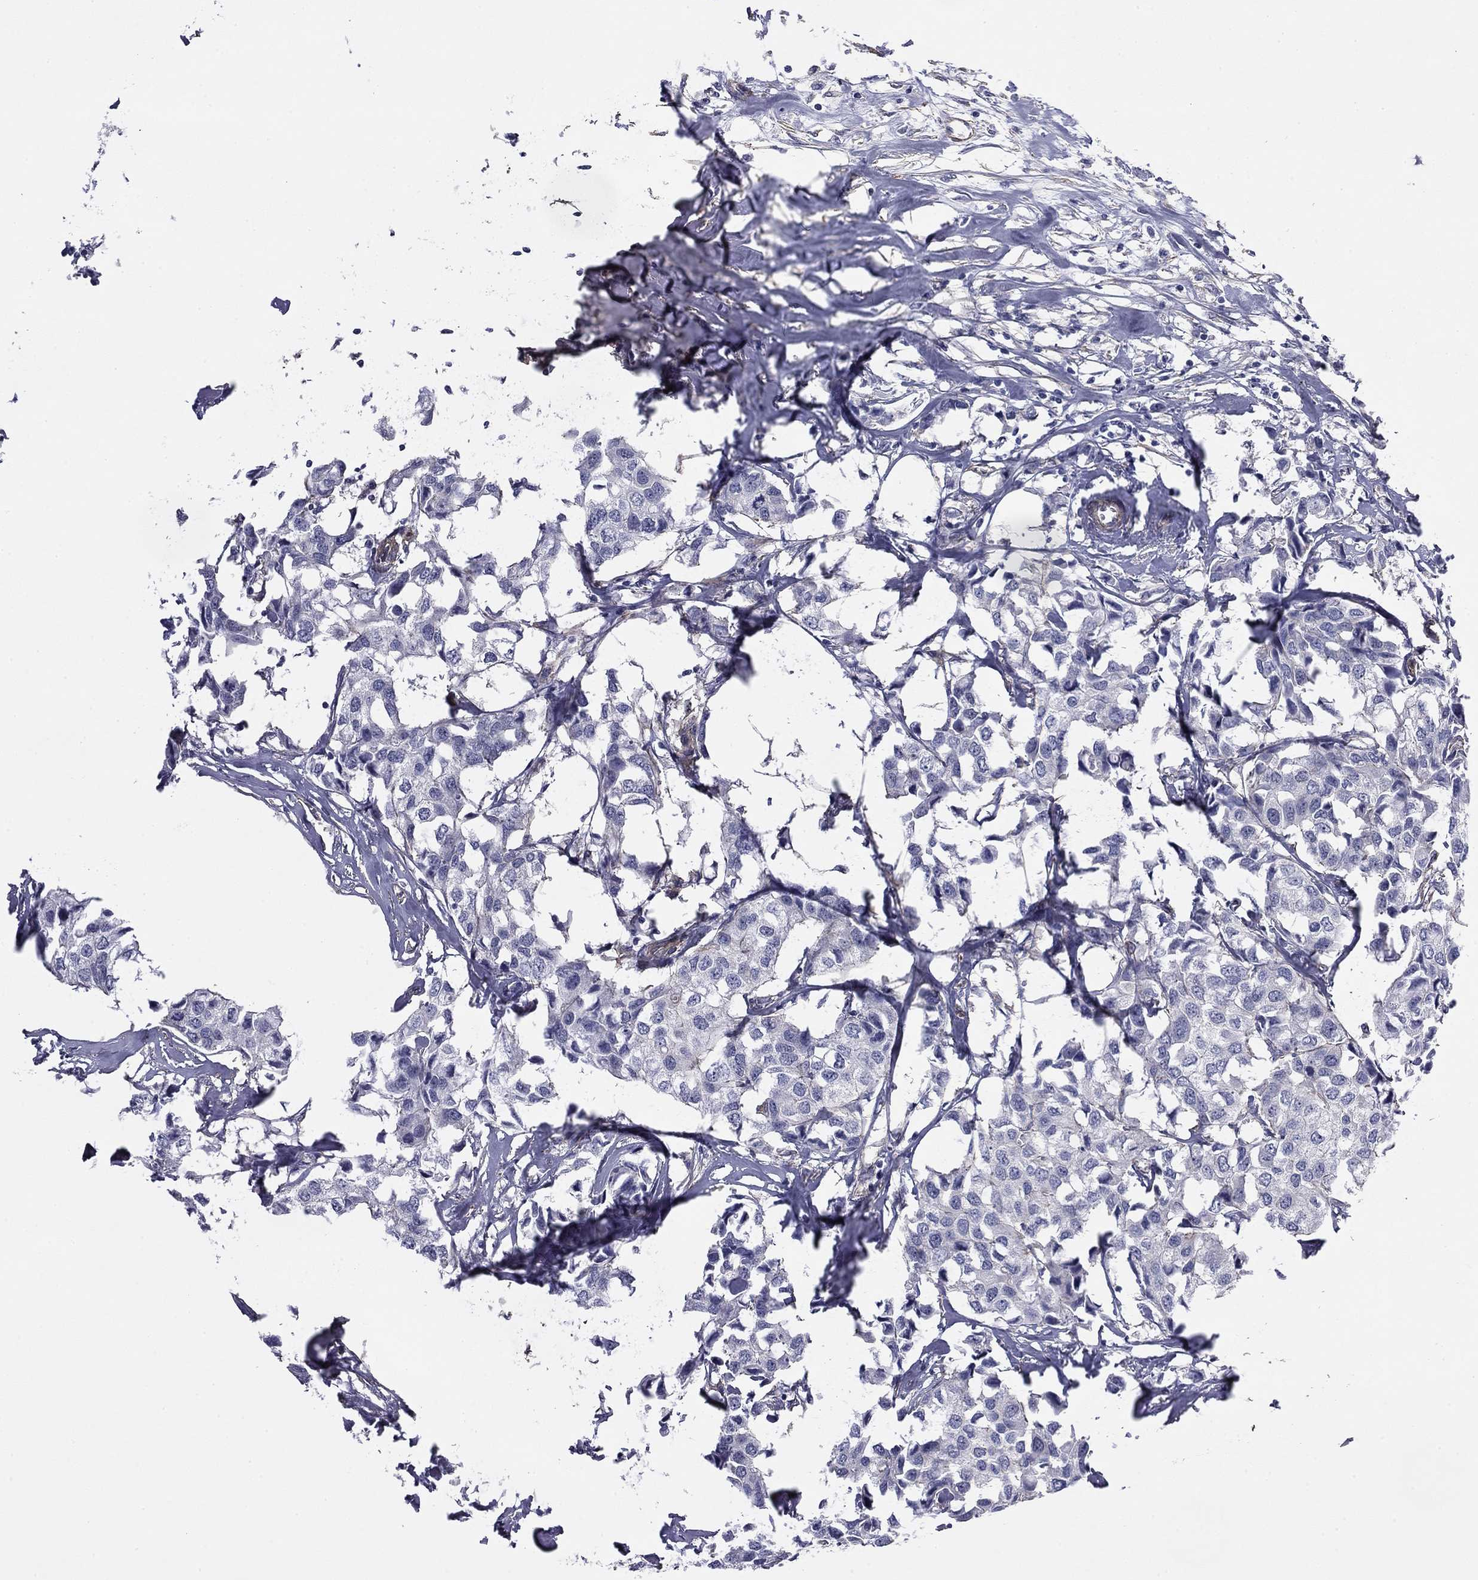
{"staining": {"intensity": "negative", "quantity": "none", "location": "none"}, "tissue": "breast cancer", "cell_type": "Tumor cells", "image_type": "cancer", "snomed": [{"axis": "morphology", "description": "Duct carcinoma"}, {"axis": "topography", "description": "Breast"}], "caption": "Tumor cells show no significant positivity in intraductal carcinoma (breast).", "gene": "TCHH", "patient": {"sex": "female", "age": 80}}